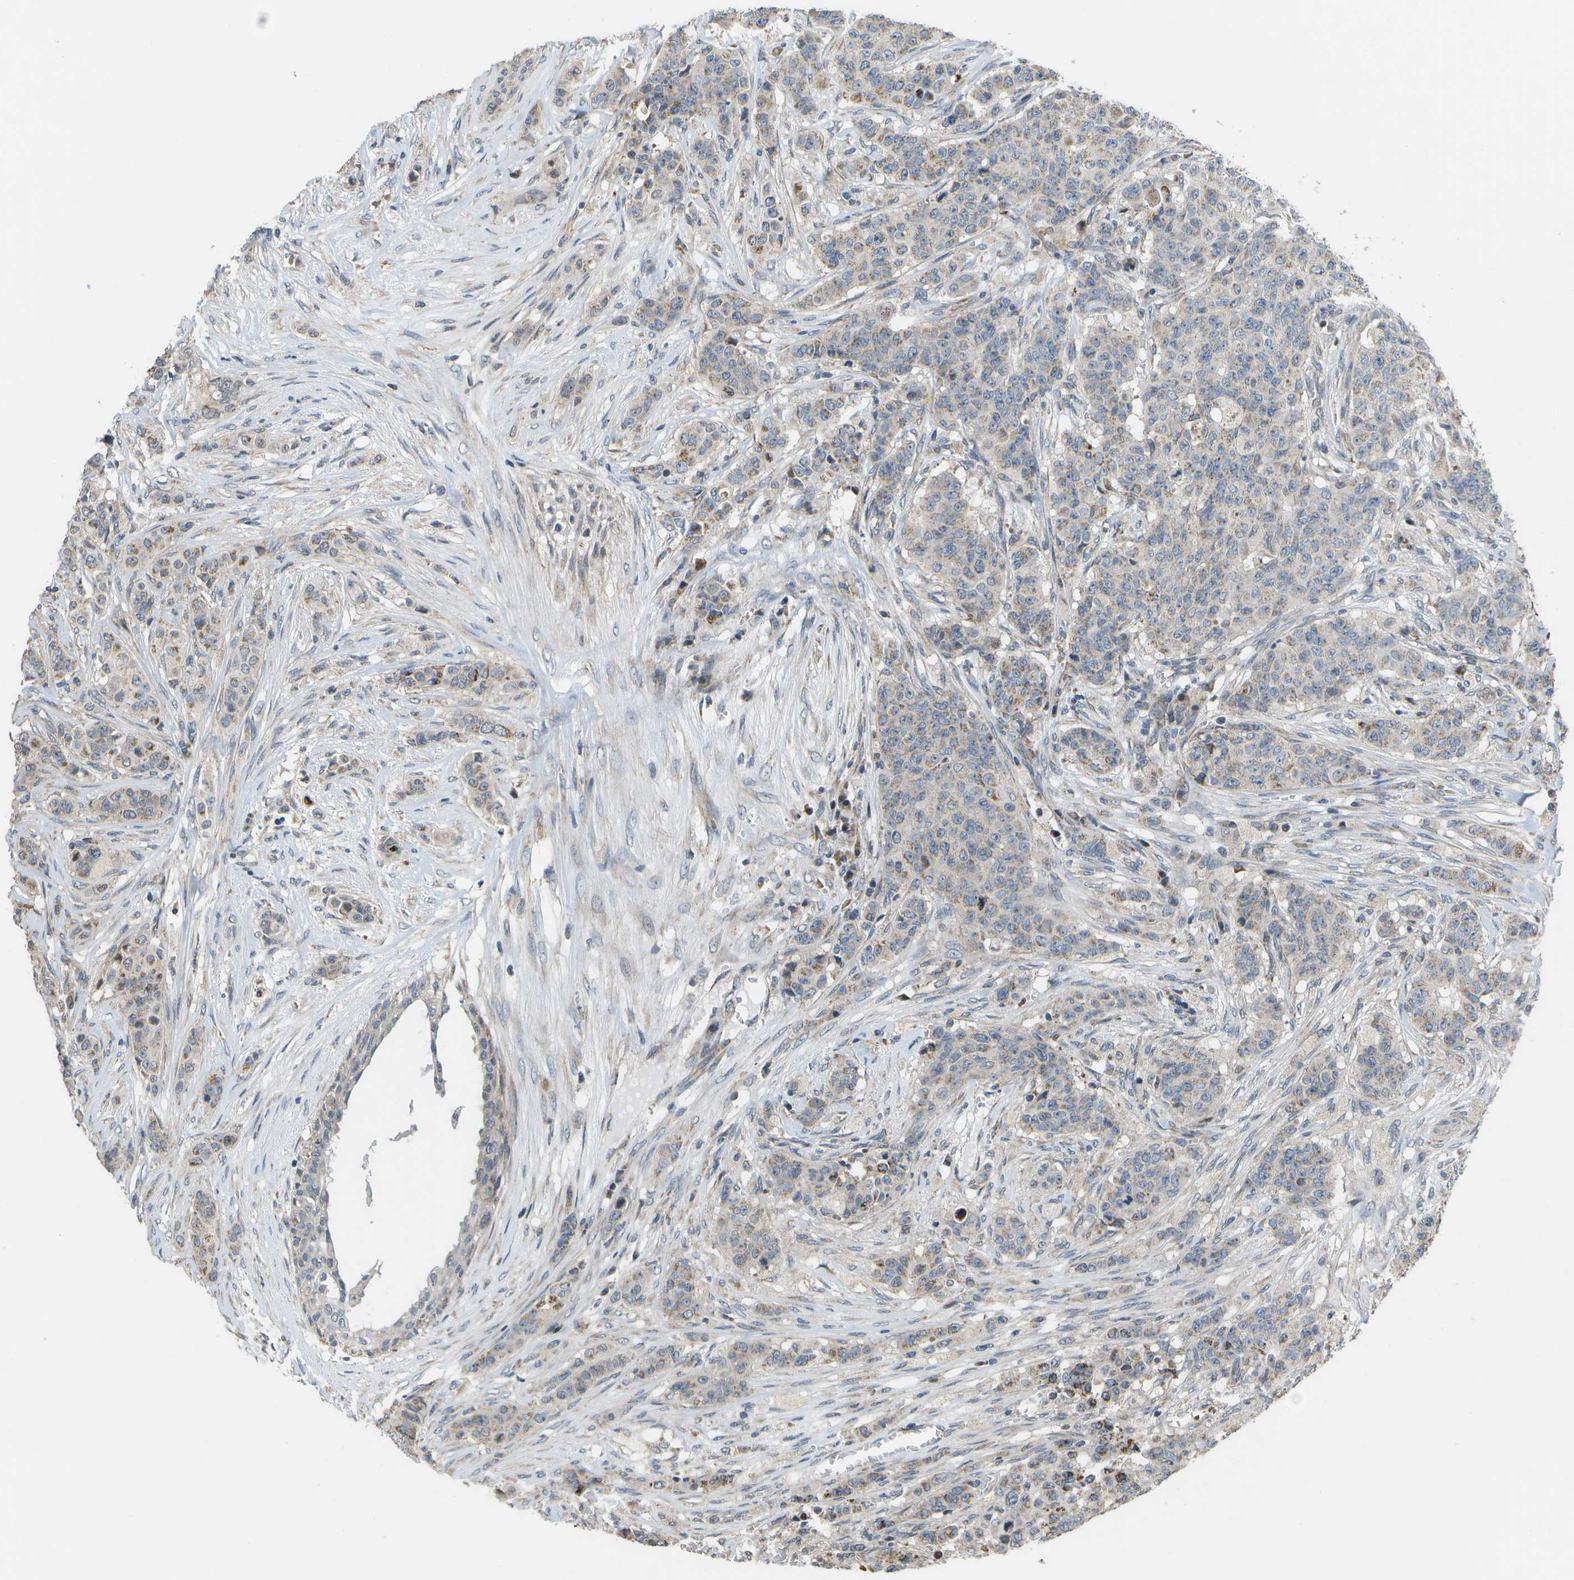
{"staining": {"intensity": "weak", "quantity": ">75%", "location": "cytoplasmic/membranous"}, "tissue": "breast cancer", "cell_type": "Tumor cells", "image_type": "cancer", "snomed": [{"axis": "morphology", "description": "Normal tissue, NOS"}, {"axis": "morphology", "description": "Duct carcinoma"}, {"axis": "topography", "description": "Breast"}], "caption": "A low amount of weak cytoplasmic/membranous positivity is present in approximately >75% of tumor cells in breast invasive ductal carcinoma tissue. (IHC, brightfield microscopy, high magnification).", "gene": "HADHA", "patient": {"sex": "female", "age": 40}}